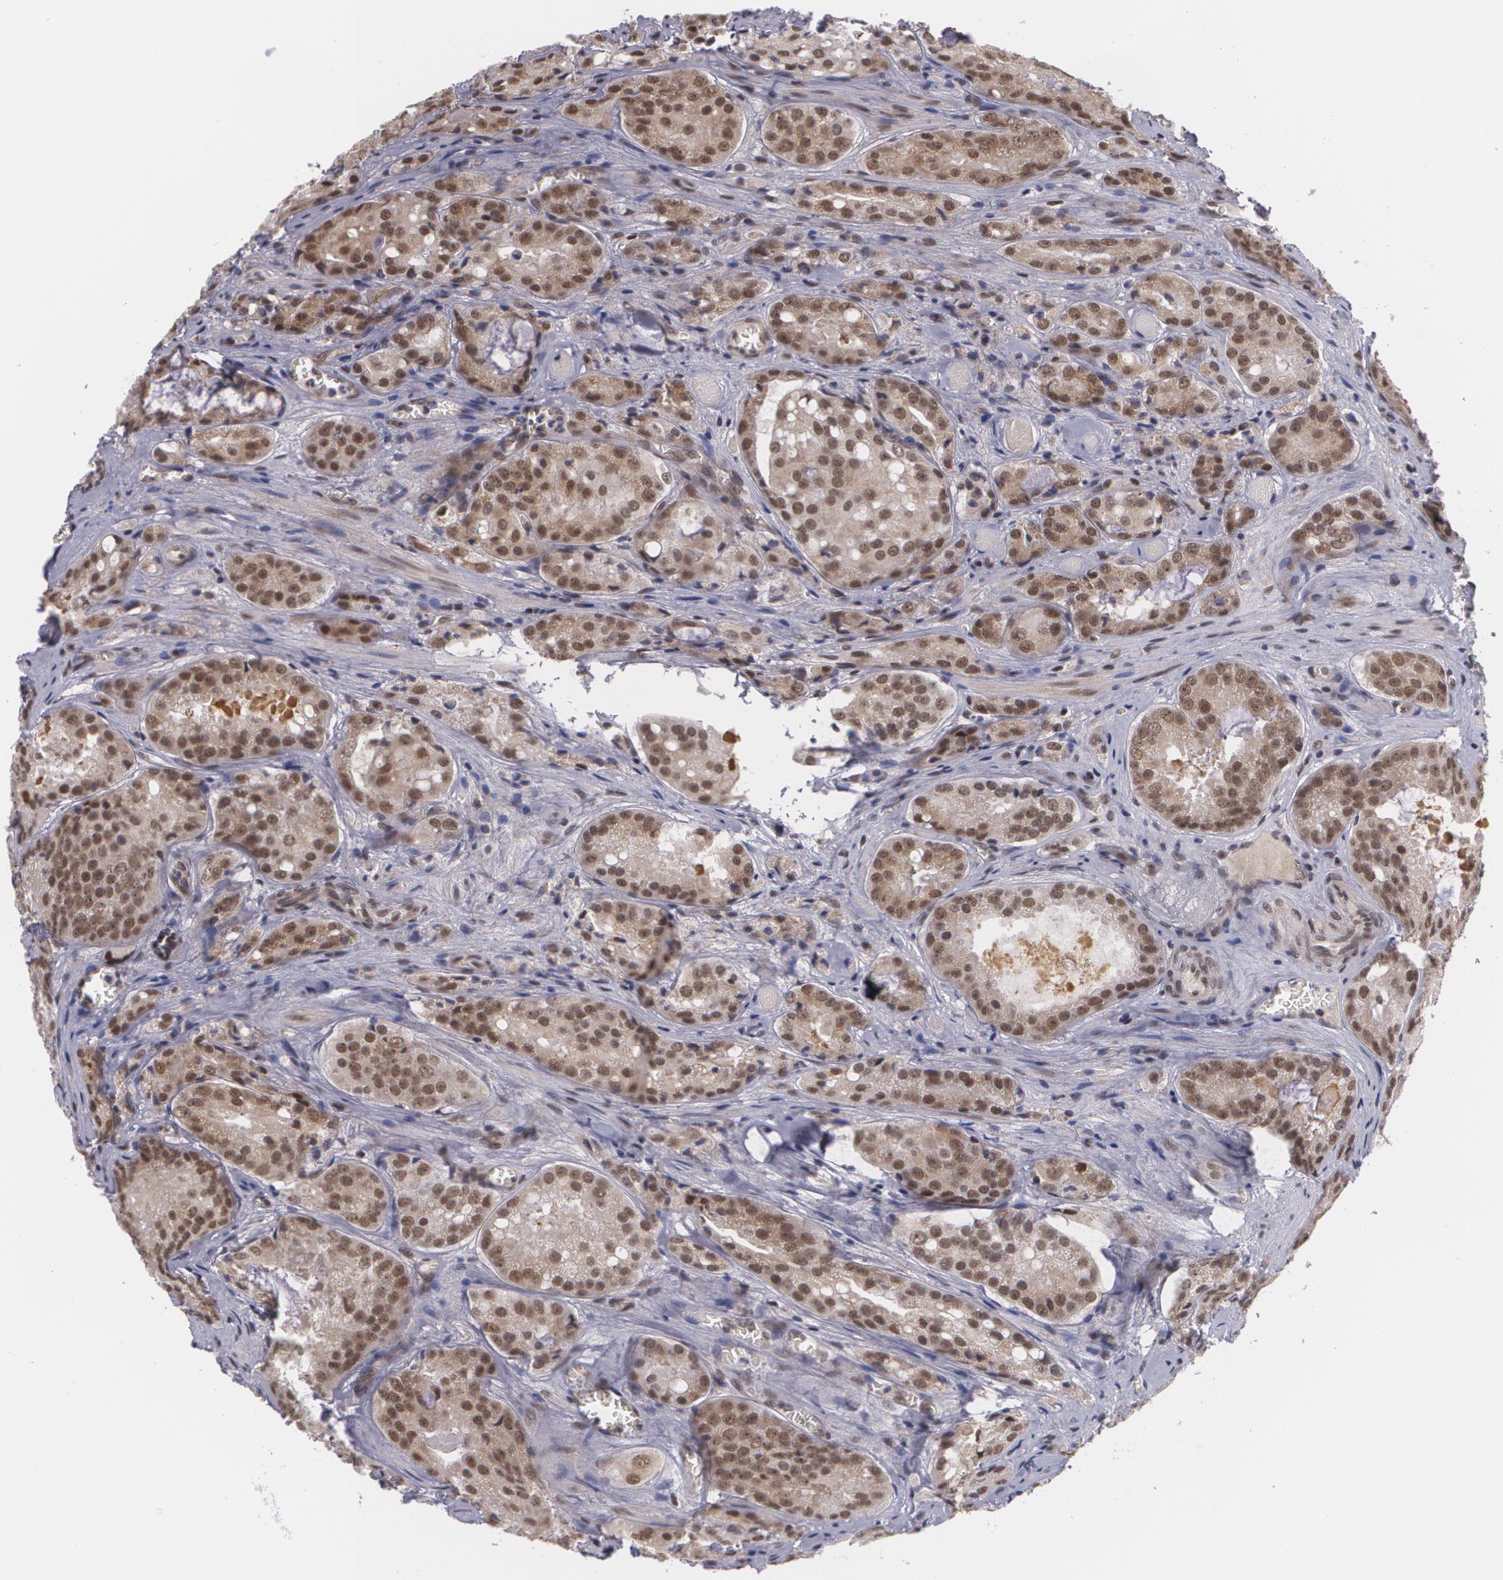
{"staining": {"intensity": "moderate", "quantity": ">75%", "location": "cytoplasmic/membranous,nuclear"}, "tissue": "prostate cancer", "cell_type": "Tumor cells", "image_type": "cancer", "snomed": [{"axis": "morphology", "description": "Adenocarcinoma, Medium grade"}, {"axis": "topography", "description": "Prostate"}], "caption": "Prostate cancer (medium-grade adenocarcinoma) stained with immunohistochemistry (IHC) shows moderate cytoplasmic/membranous and nuclear expression in about >75% of tumor cells.", "gene": "ALX1", "patient": {"sex": "male", "age": 60}}